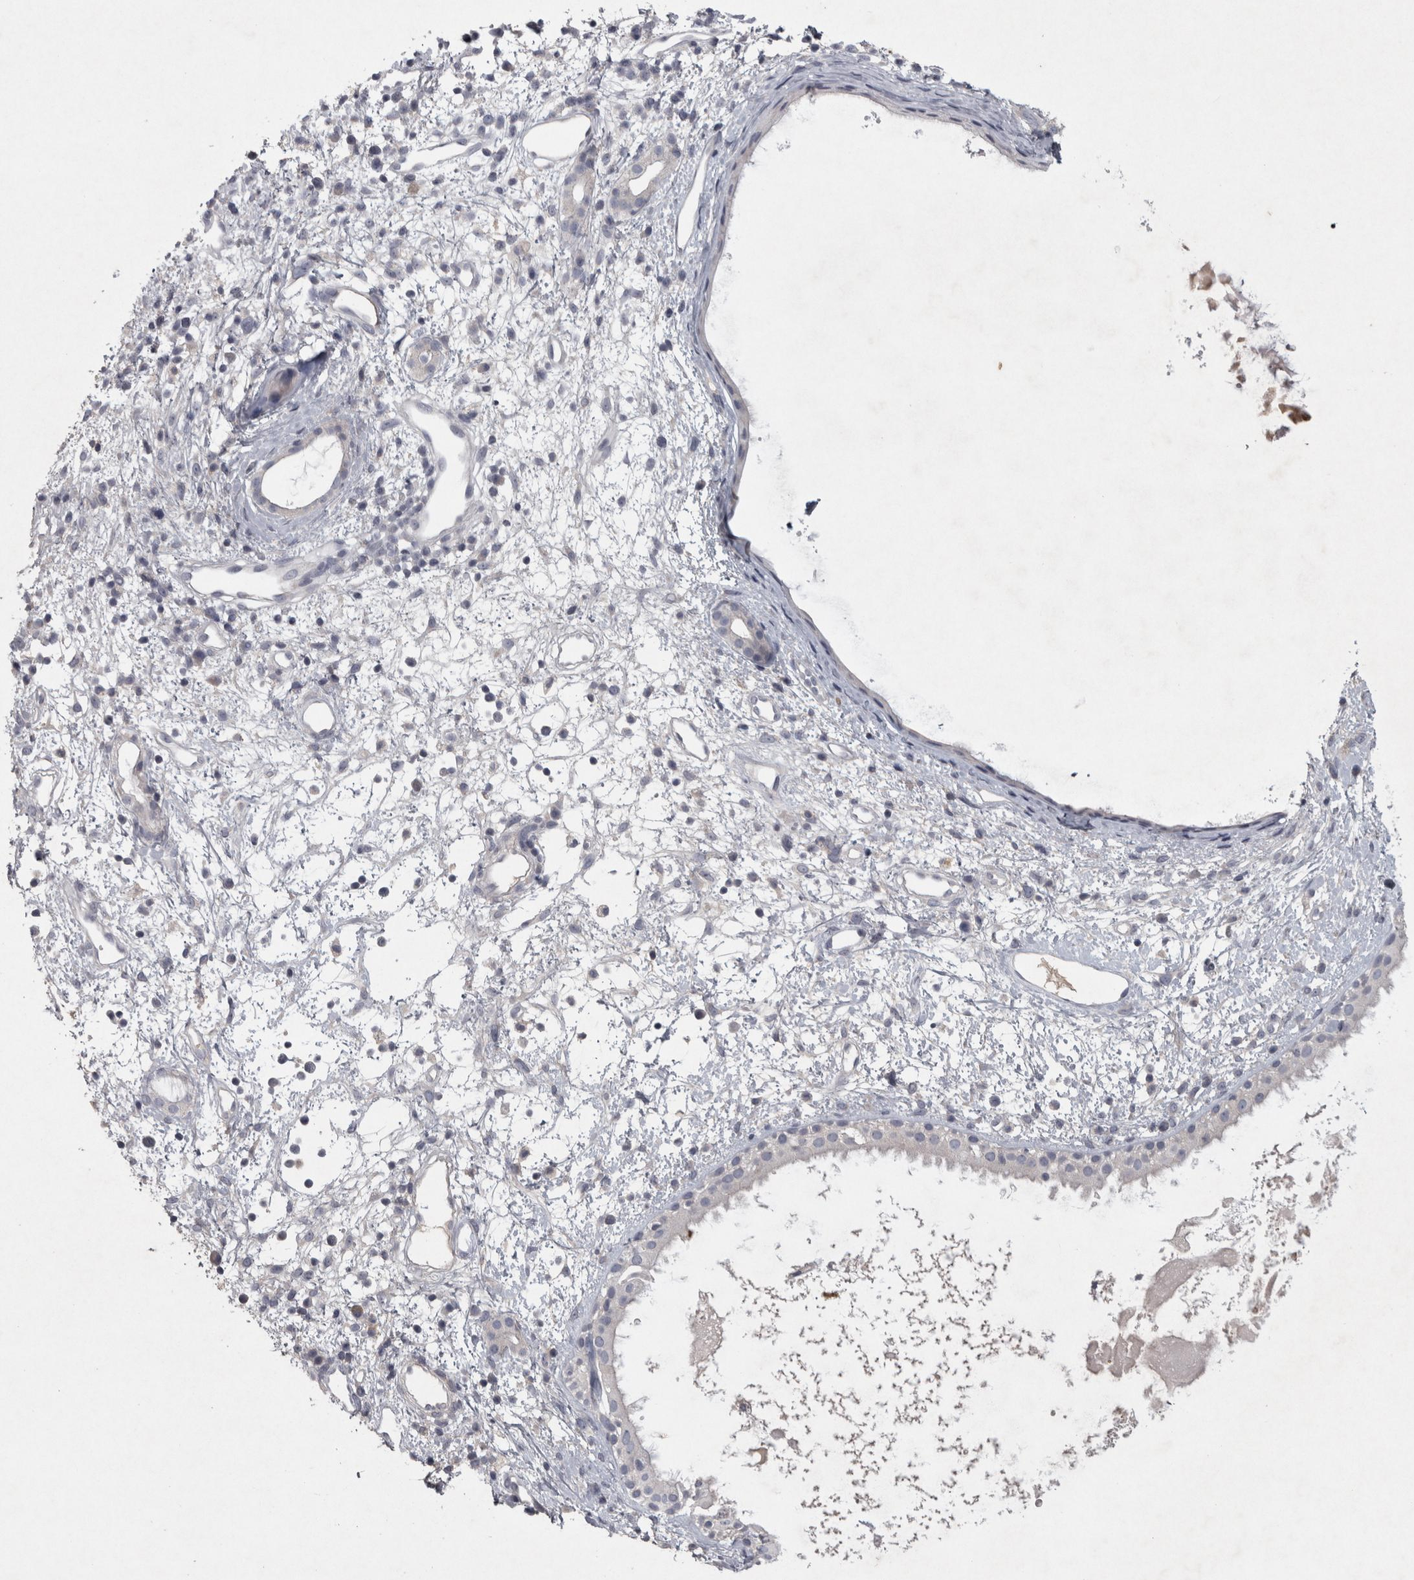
{"staining": {"intensity": "negative", "quantity": "none", "location": "none"}, "tissue": "nasopharynx", "cell_type": "Respiratory epithelial cells", "image_type": "normal", "snomed": [{"axis": "morphology", "description": "Normal tissue, NOS"}, {"axis": "topography", "description": "Nasopharynx"}], "caption": "This is a histopathology image of immunohistochemistry staining of normal nasopharynx, which shows no expression in respiratory epithelial cells.", "gene": "ENPP7", "patient": {"sex": "male", "age": 22}}